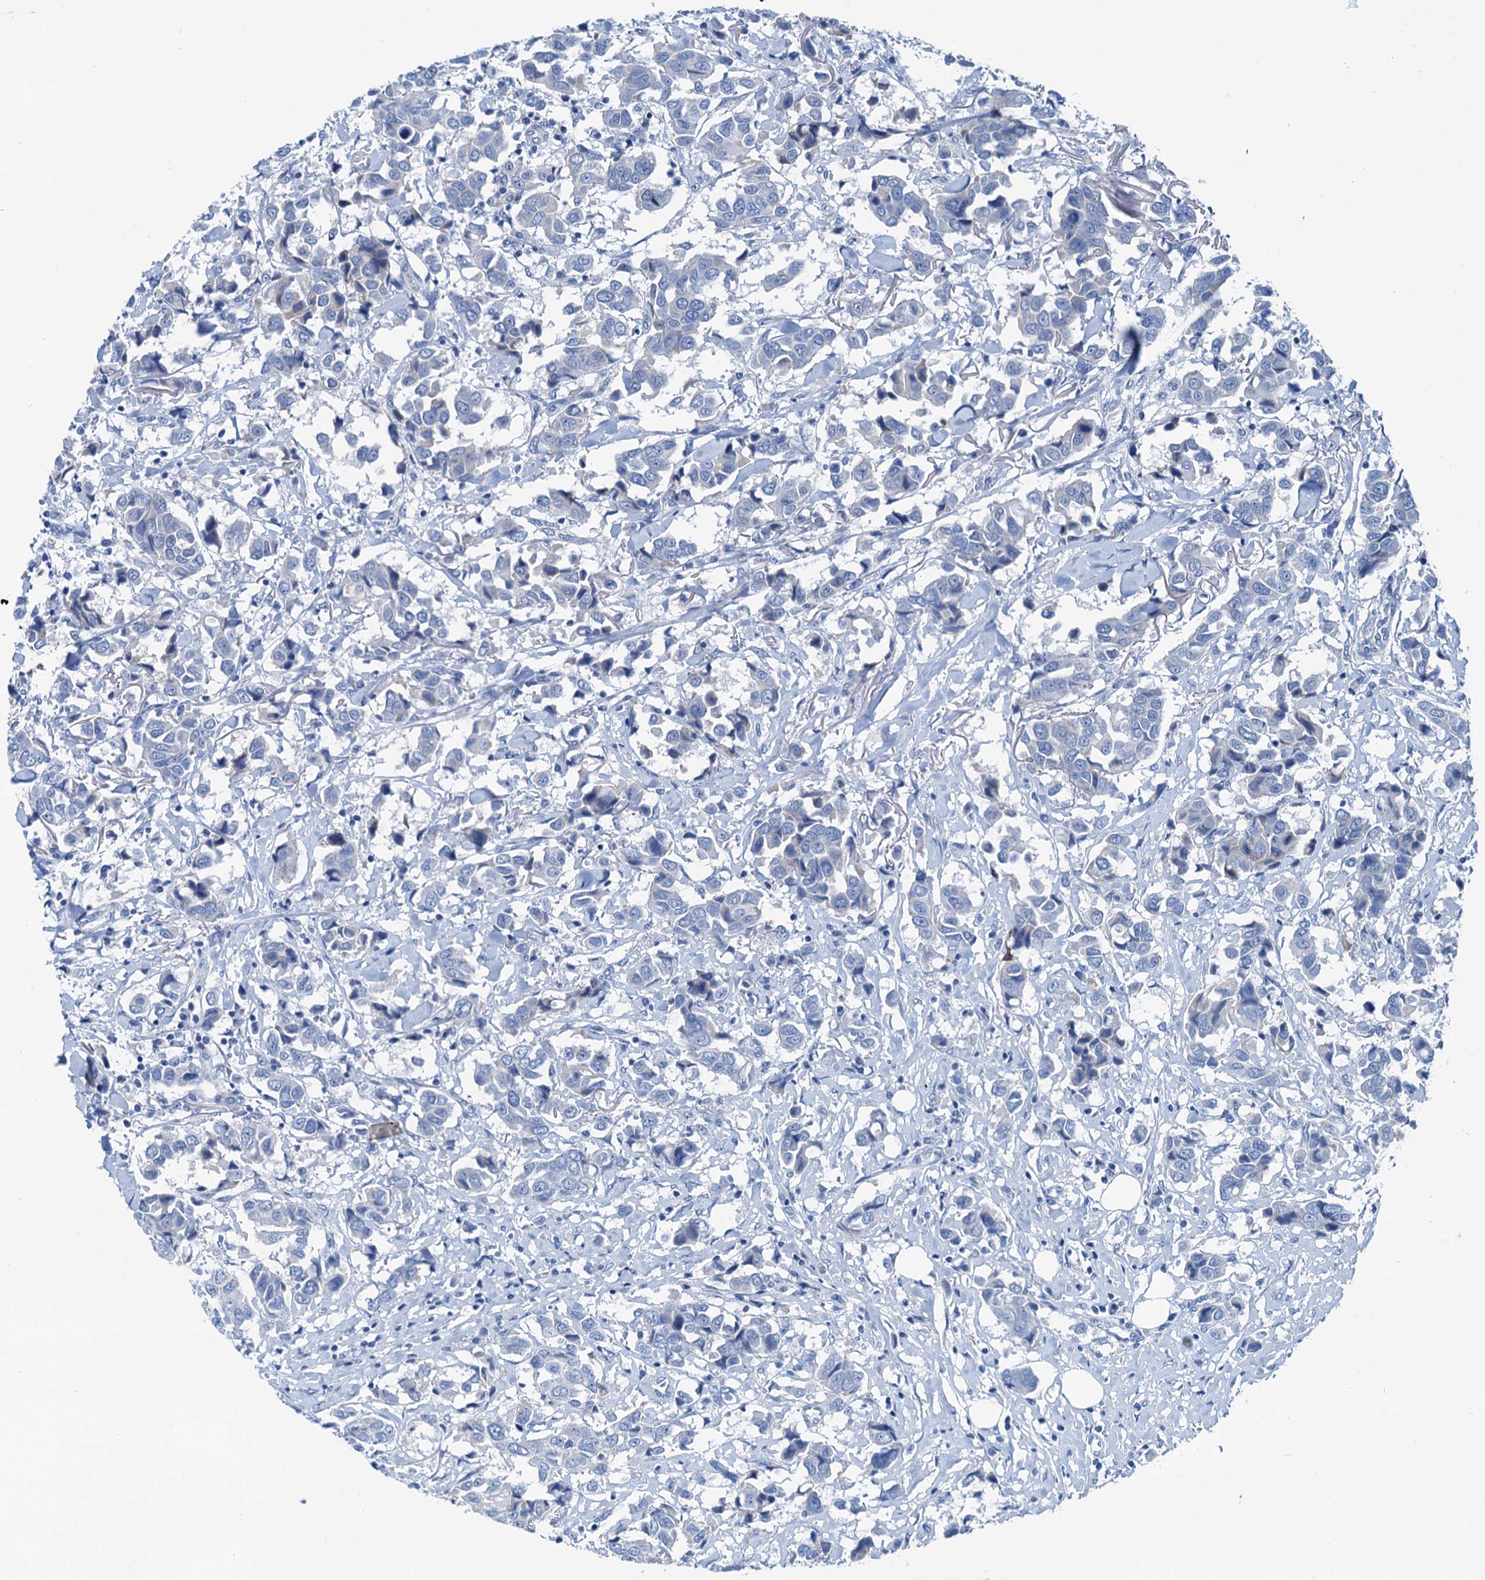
{"staining": {"intensity": "negative", "quantity": "none", "location": "none"}, "tissue": "breast cancer", "cell_type": "Tumor cells", "image_type": "cancer", "snomed": [{"axis": "morphology", "description": "Duct carcinoma"}, {"axis": "topography", "description": "Breast"}], "caption": "This histopathology image is of intraductal carcinoma (breast) stained with IHC to label a protein in brown with the nuclei are counter-stained blue. There is no expression in tumor cells.", "gene": "KNDC1", "patient": {"sex": "female", "age": 80}}